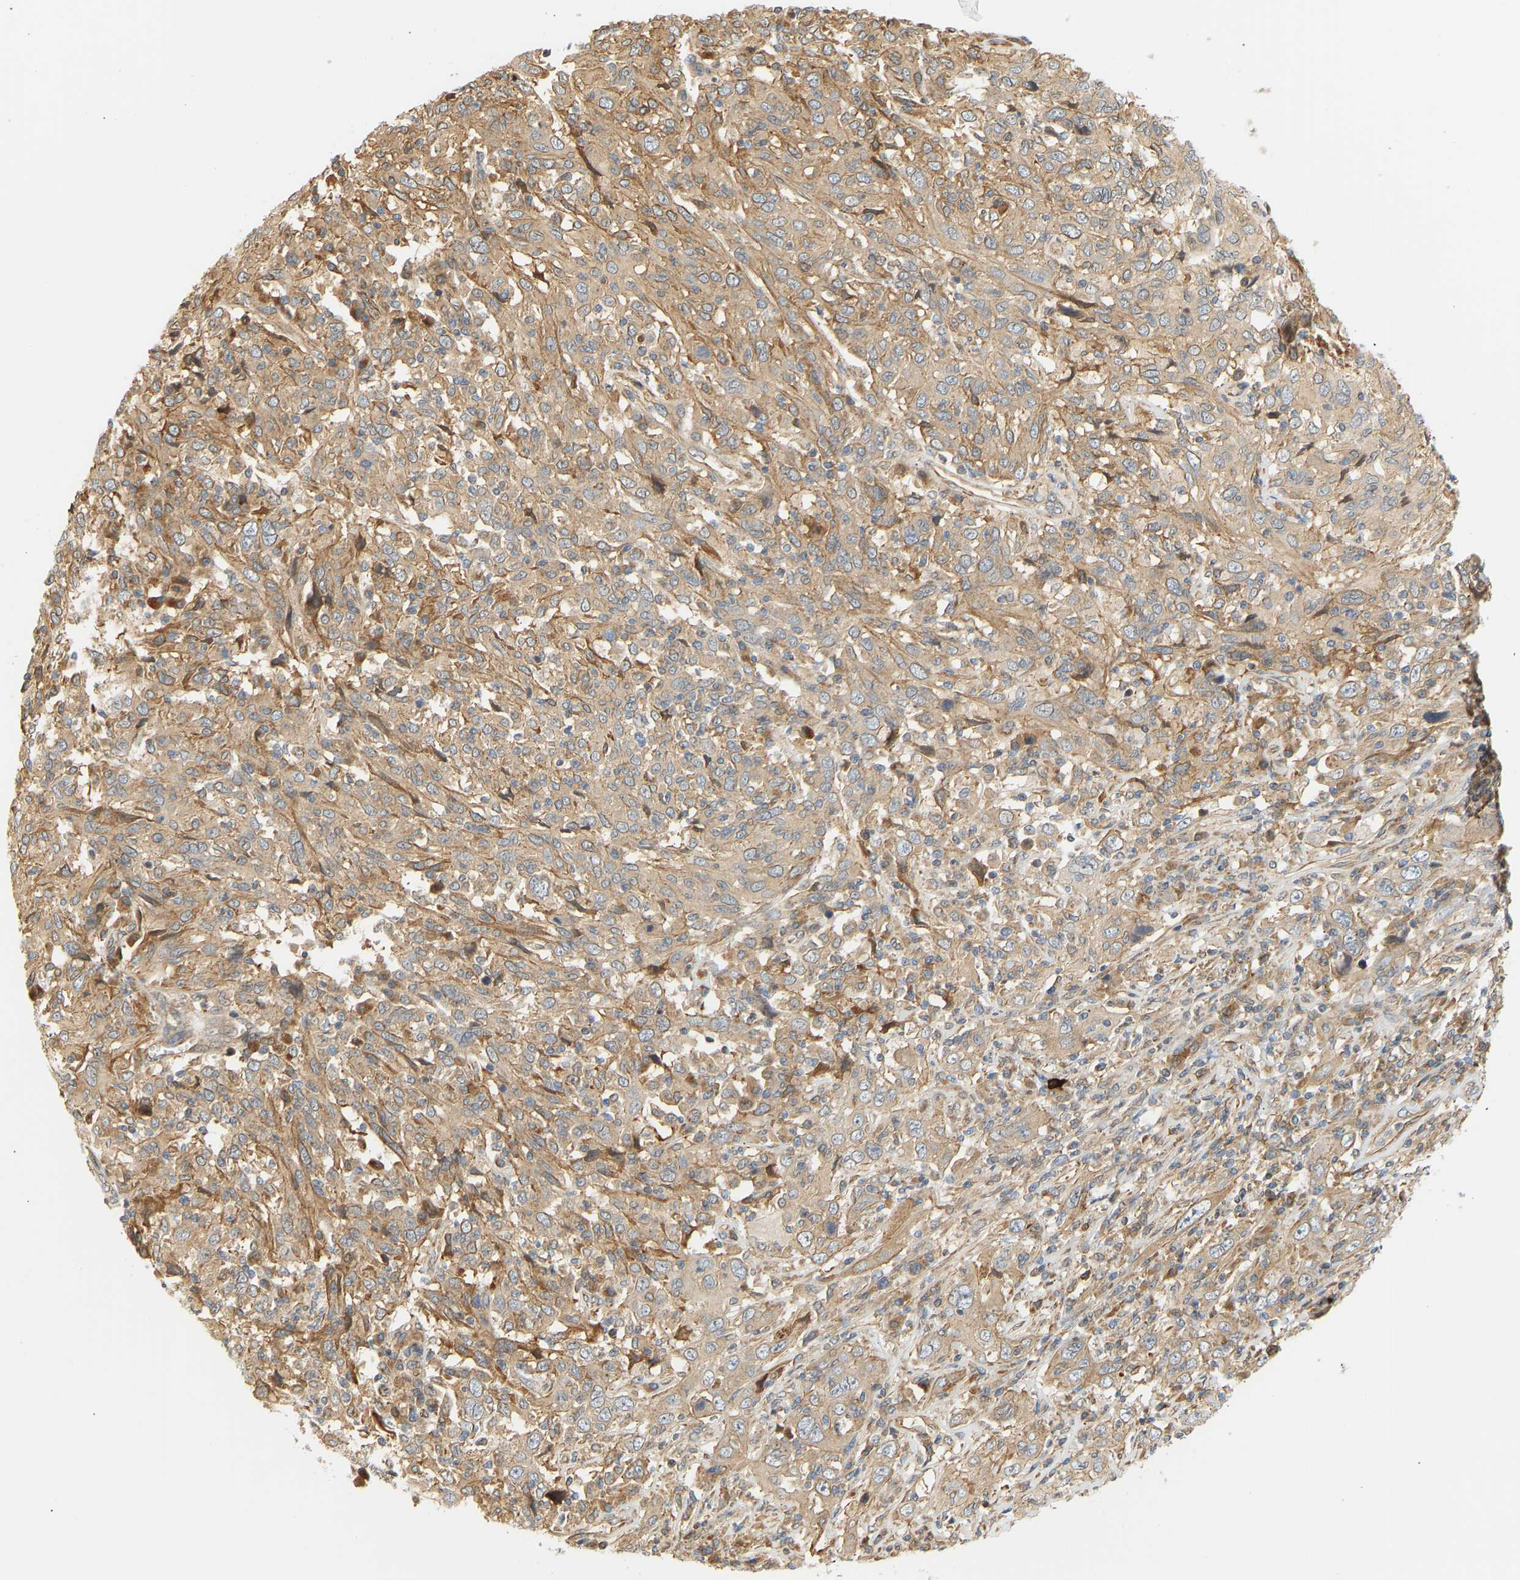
{"staining": {"intensity": "weak", "quantity": ">75%", "location": "cytoplasmic/membranous"}, "tissue": "cervical cancer", "cell_type": "Tumor cells", "image_type": "cancer", "snomed": [{"axis": "morphology", "description": "Squamous cell carcinoma, NOS"}, {"axis": "topography", "description": "Cervix"}], "caption": "Squamous cell carcinoma (cervical) stained with a brown dye displays weak cytoplasmic/membranous positive staining in about >75% of tumor cells.", "gene": "CEP57", "patient": {"sex": "female", "age": 46}}